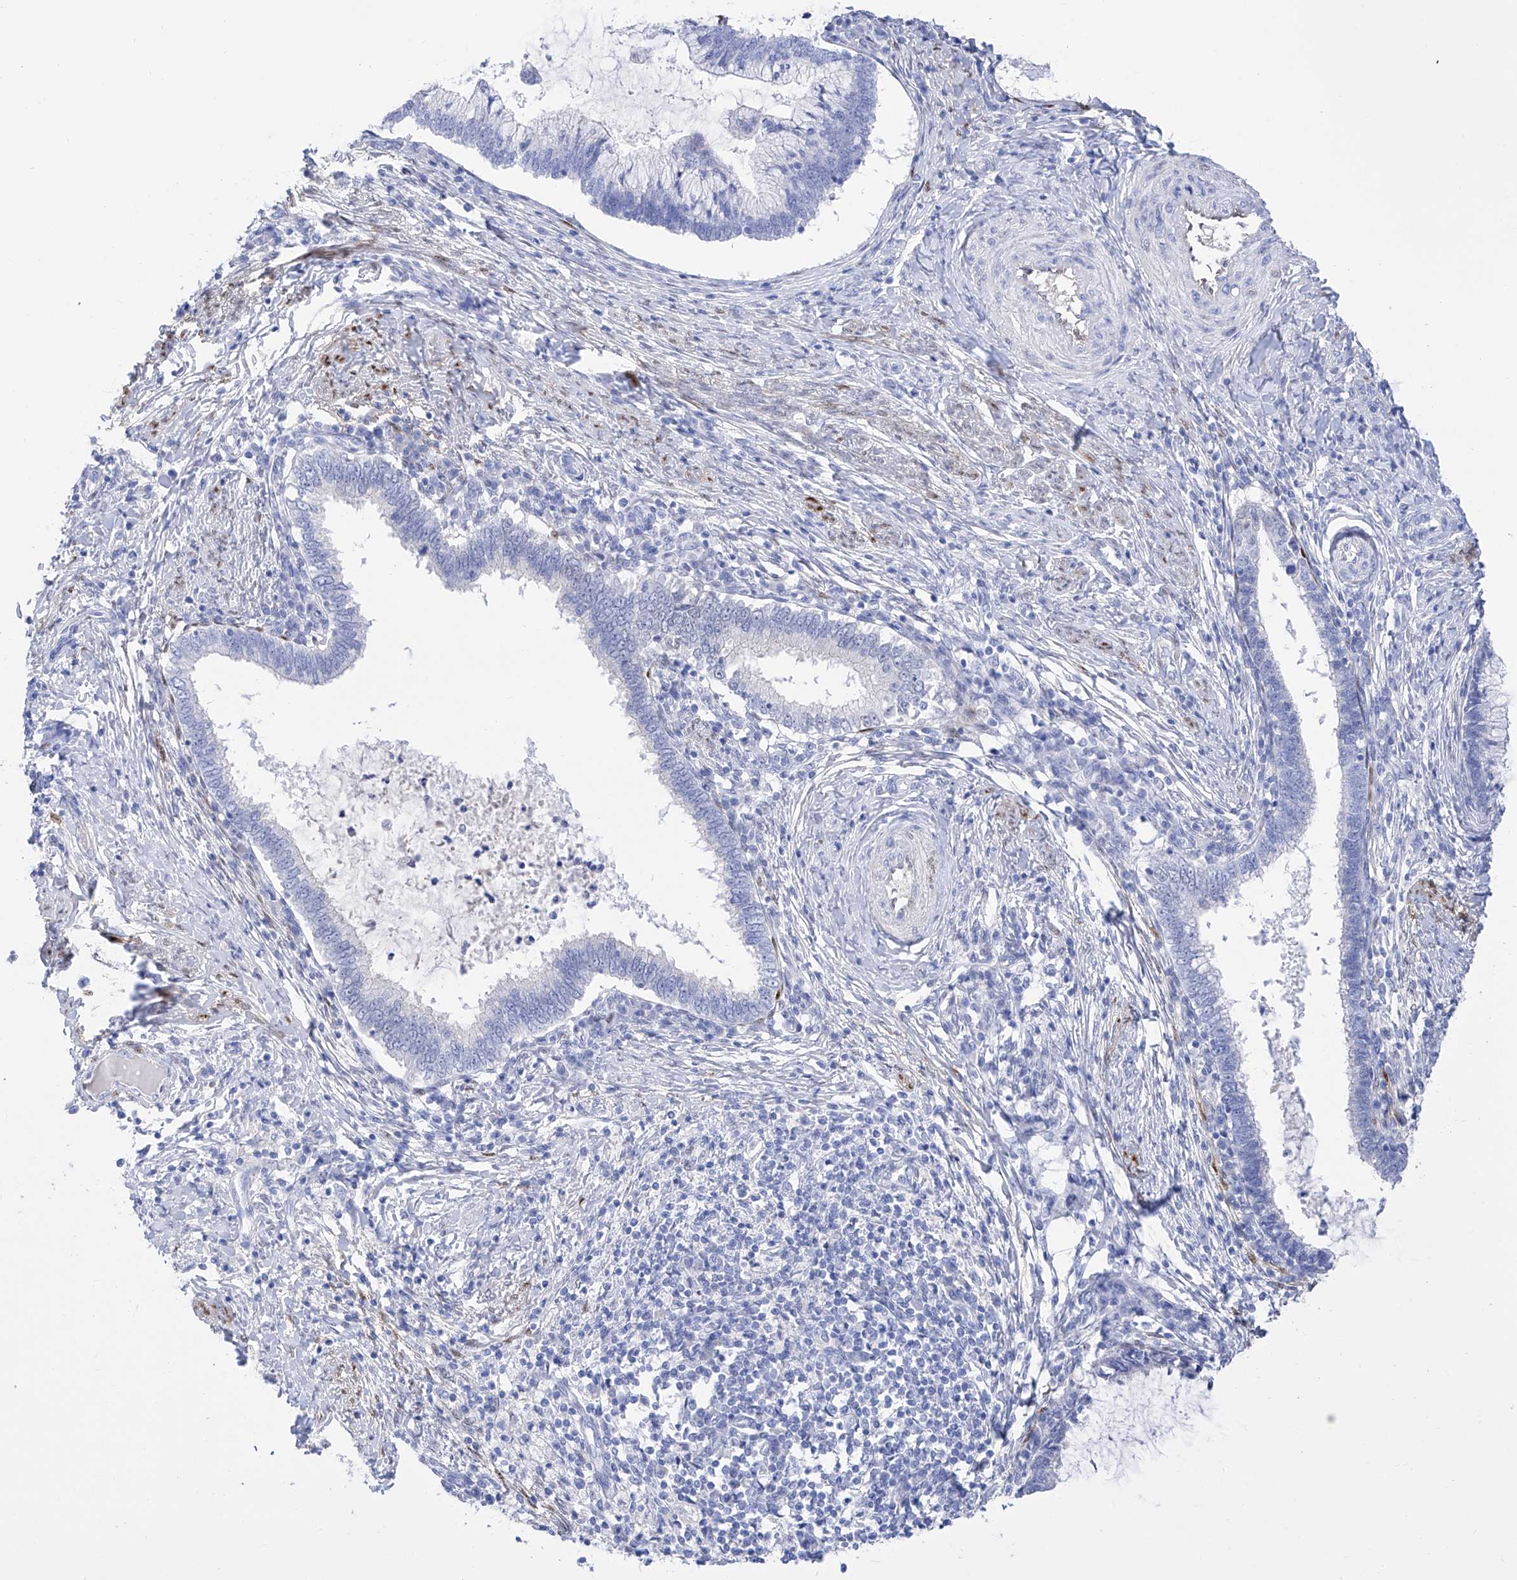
{"staining": {"intensity": "negative", "quantity": "none", "location": "none"}, "tissue": "cervical cancer", "cell_type": "Tumor cells", "image_type": "cancer", "snomed": [{"axis": "morphology", "description": "Adenocarcinoma, NOS"}, {"axis": "topography", "description": "Cervix"}], "caption": "DAB (3,3'-diaminobenzidine) immunohistochemical staining of human cervical cancer (adenocarcinoma) demonstrates no significant expression in tumor cells.", "gene": "TRPC7", "patient": {"sex": "female", "age": 36}}